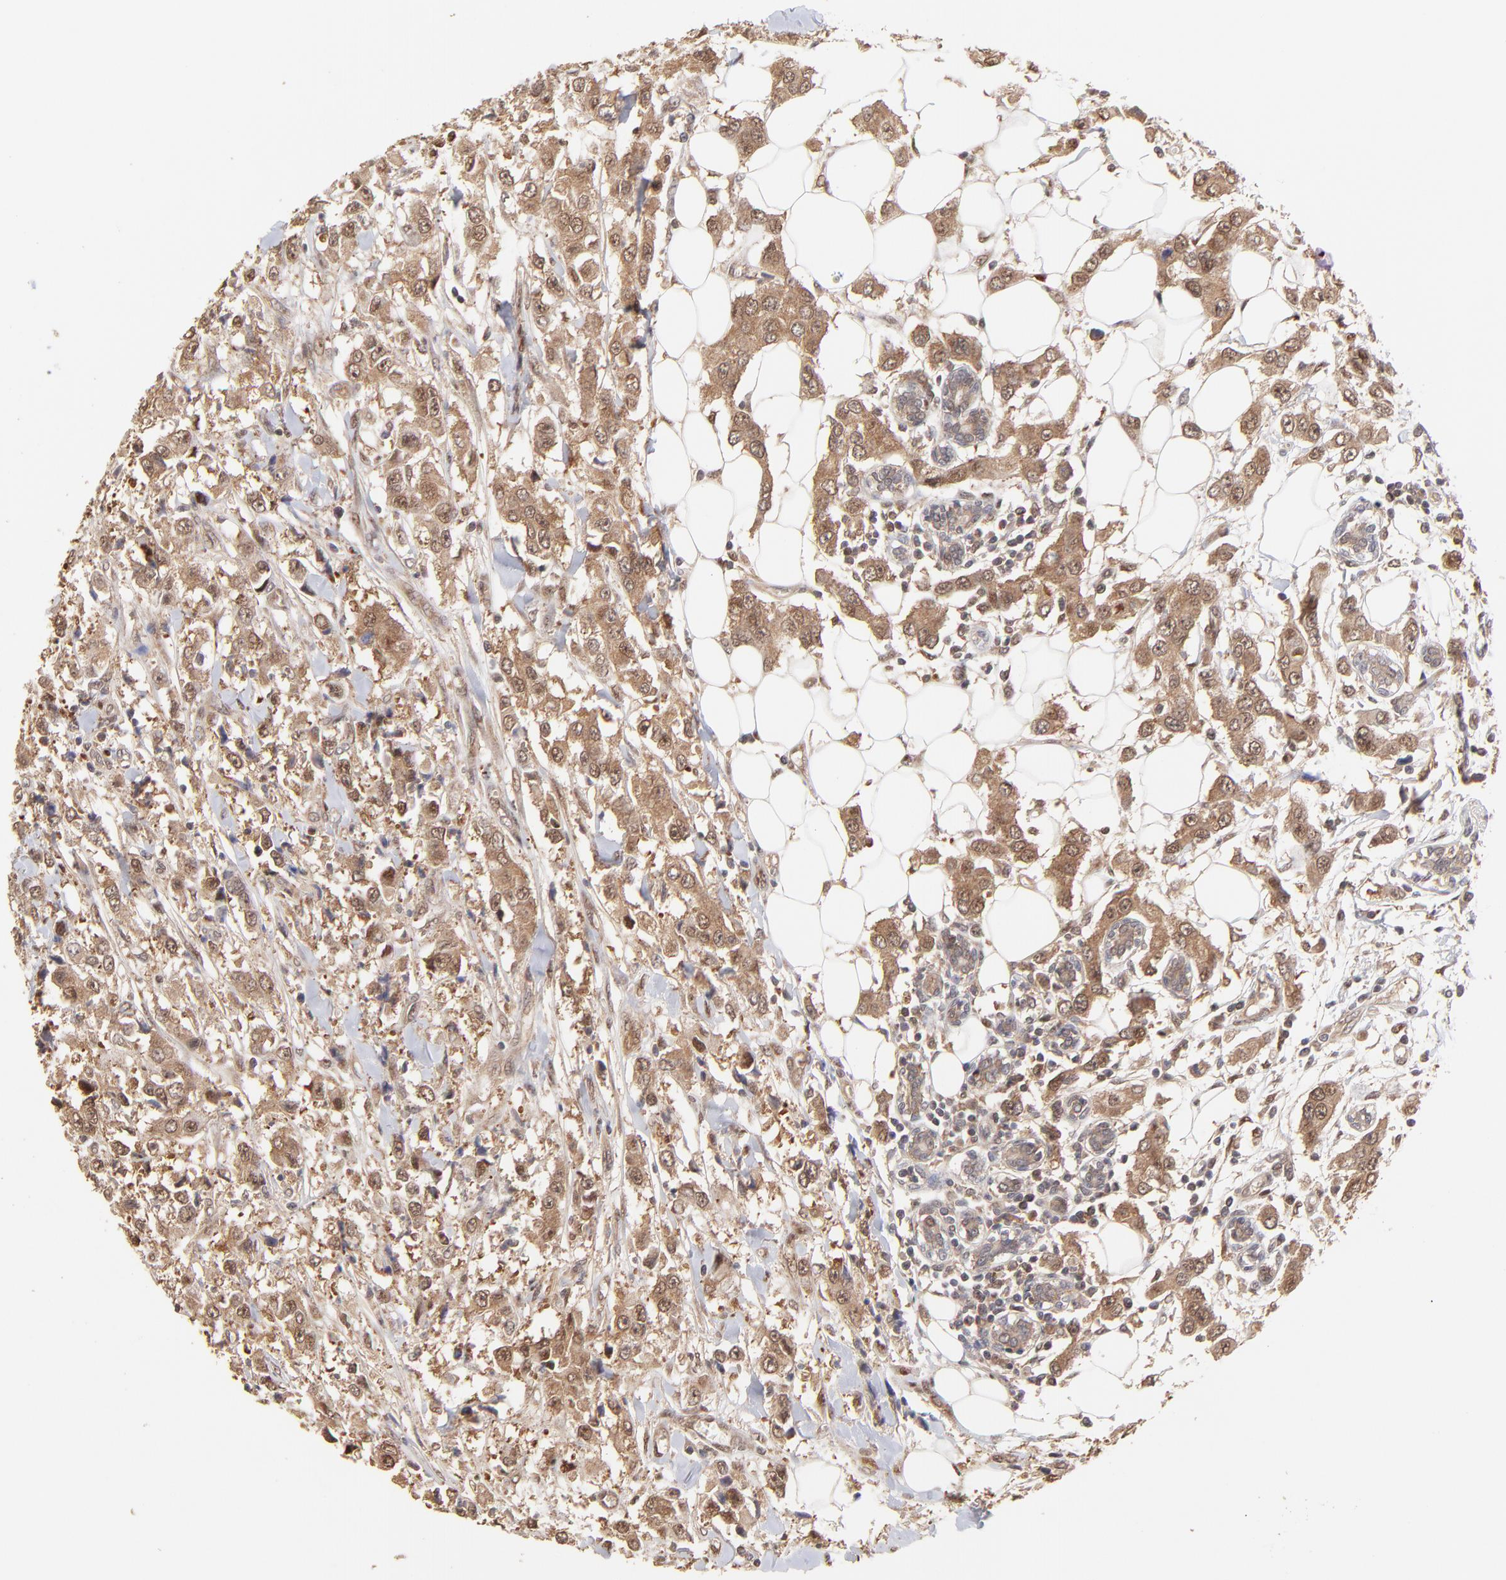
{"staining": {"intensity": "weak", "quantity": "25%-75%", "location": "cytoplasmic/membranous,nuclear"}, "tissue": "breast cancer", "cell_type": "Tumor cells", "image_type": "cancer", "snomed": [{"axis": "morphology", "description": "Duct carcinoma"}, {"axis": "topography", "description": "Breast"}], "caption": "This is an image of IHC staining of breast cancer, which shows weak staining in the cytoplasmic/membranous and nuclear of tumor cells.", "gene": "PSMD14", "patient": {"sex": "female", "age": 58}}